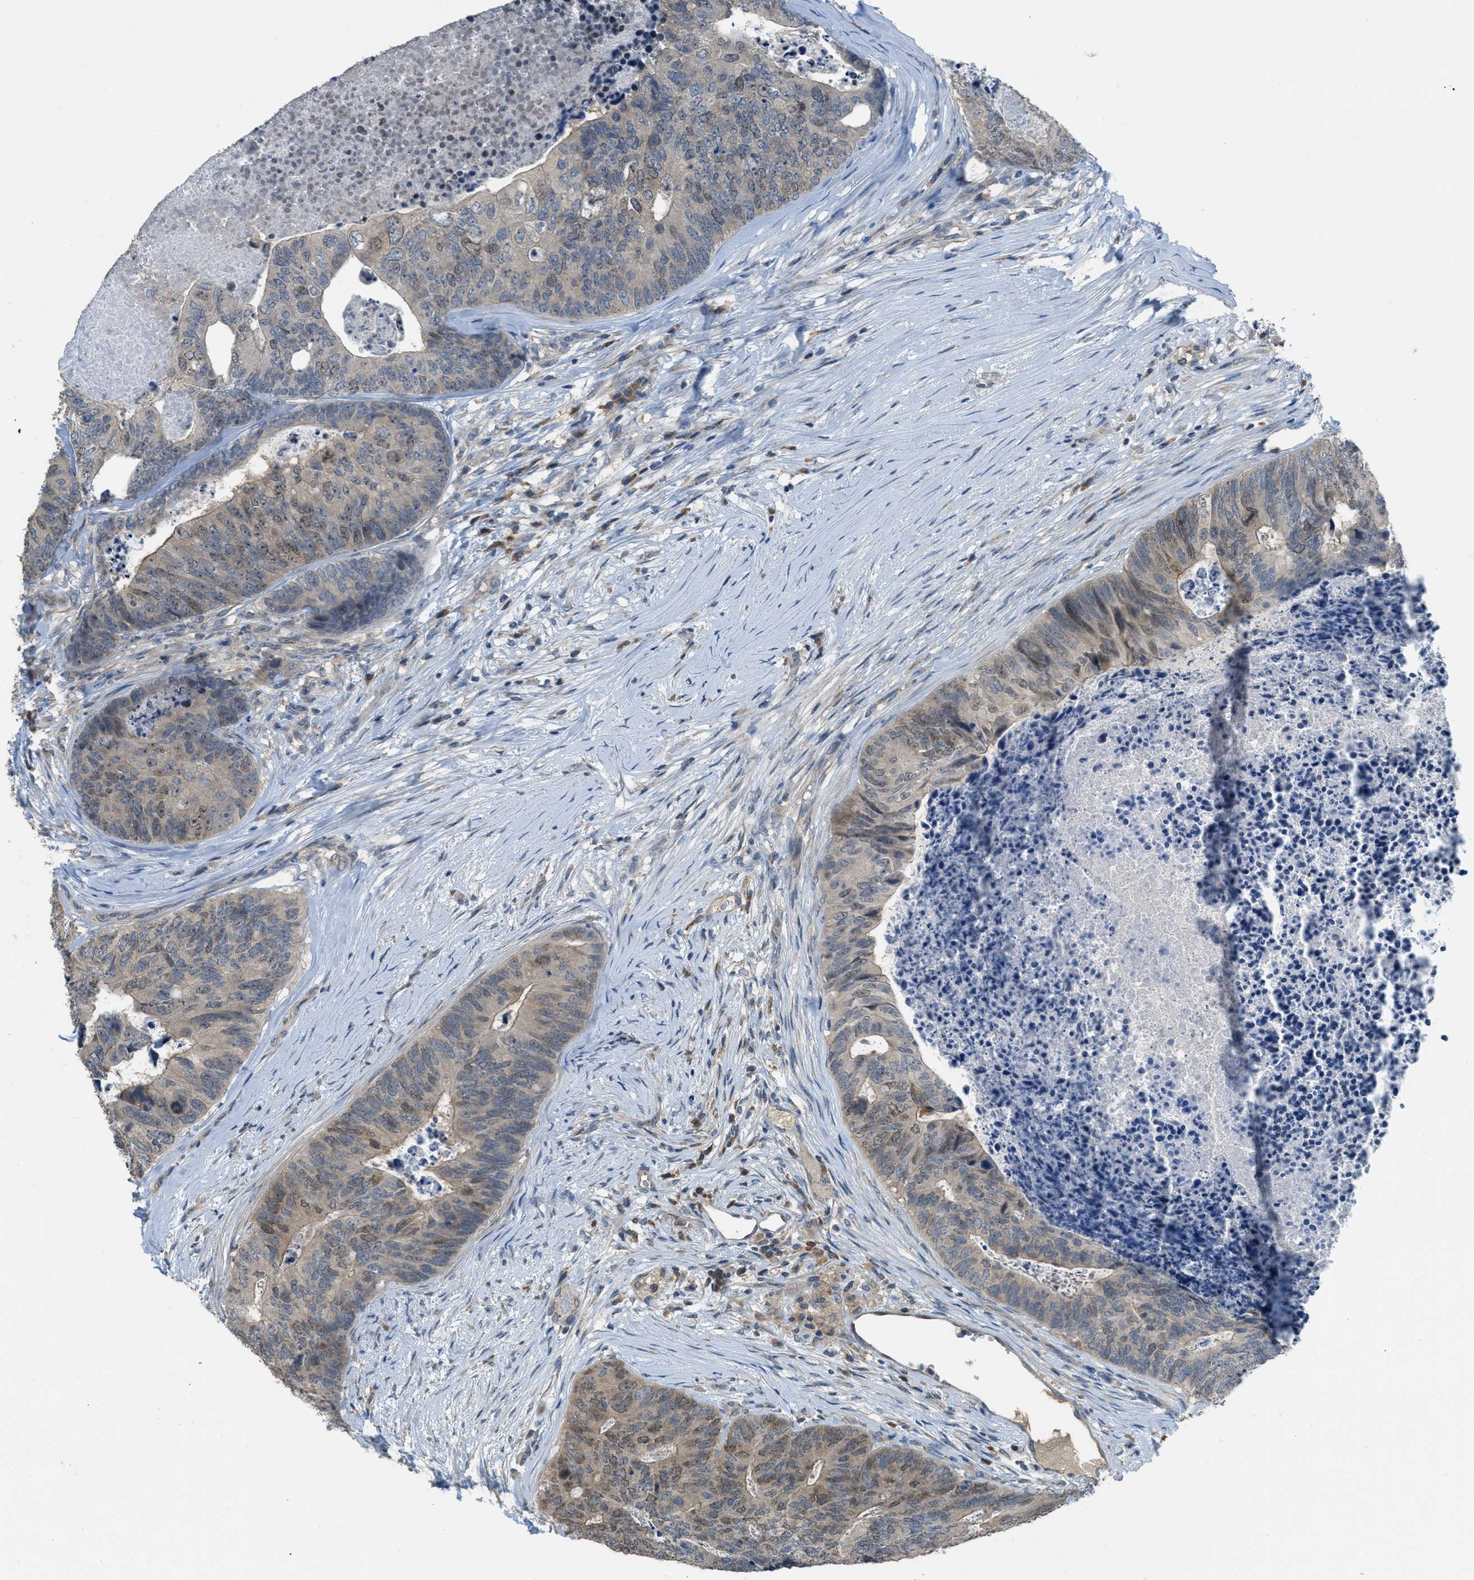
{"staining": {"intensity": "moderate", "quantity": "<25%", "location": "nuclear"}, "tissue": "colorectal cancer", "cell_type": "Tumor cells", "image_type": "cancer", "snomed": [{"axis": "morphology", "description": "Adenocarcinoma, NOS"}, {"axis": "topography", "description": "Colon"}], "caption": "This is an image of IHC staining of colorectal cancer, which shows moderate positivity in the nuclear of tumor cells.", "gene": "MIS18A", "patient": {"sex": "female", "age": 67}}